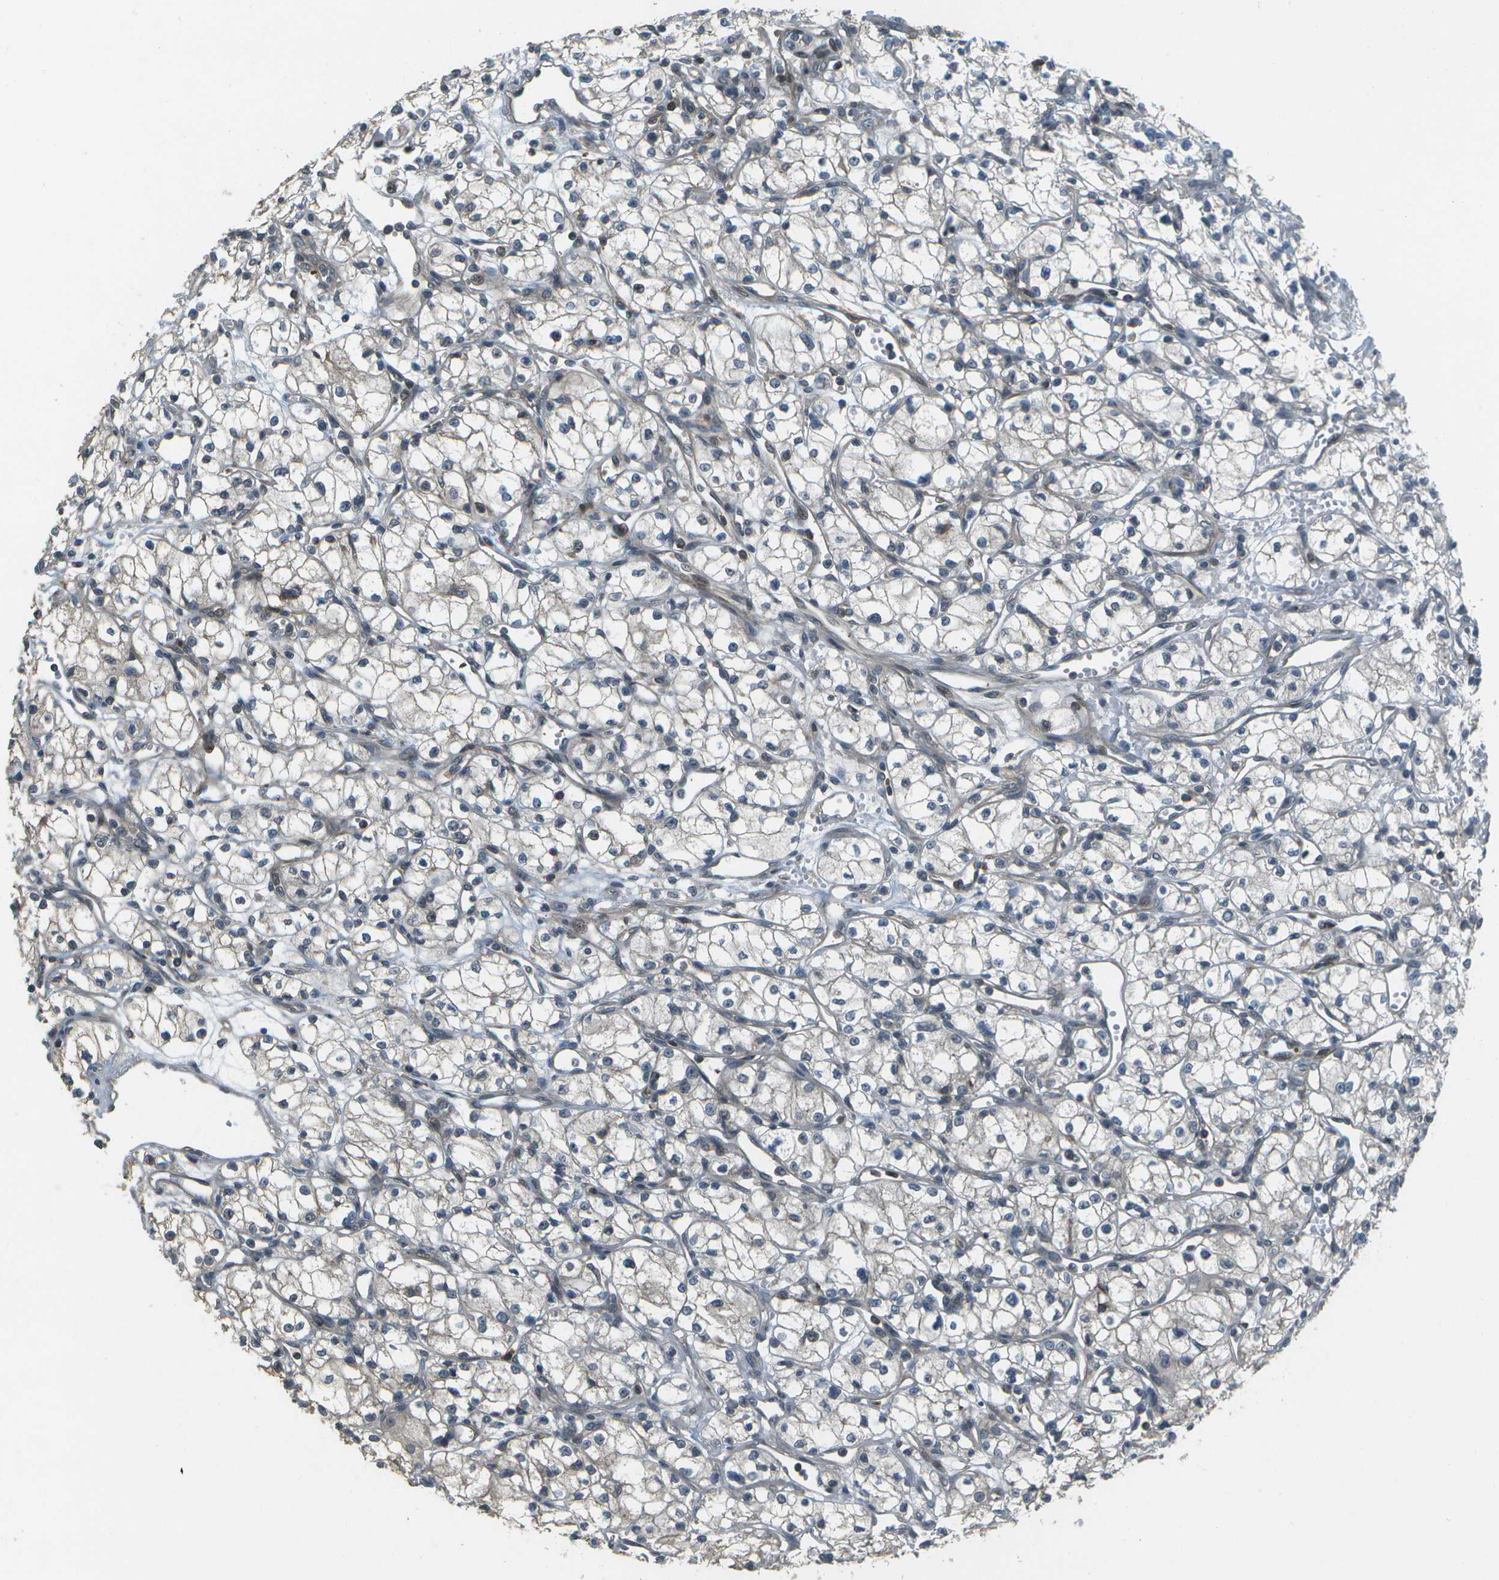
{"staining": {"intensity": "negative", "quantity": "none", "location": "none"}, "tissue": "renal cancer", "cell_type": "Tumor cells", "image_type": "cancer", "snomed": [{"axis": "morphology", "description": "Normal tissue, NOS"}, {"axis": "morphology", "description": "Adenocarcinoma, NOS"}, {"axis": "topography", "description": "Kidney"}], "caption": "Renal cancer (adenocarcinoma) was stained to show a protein in brown. There is no significant positivity in tumor cells.", "gene": "WNK2", "patient": {"sex": "male", "age": 59}}